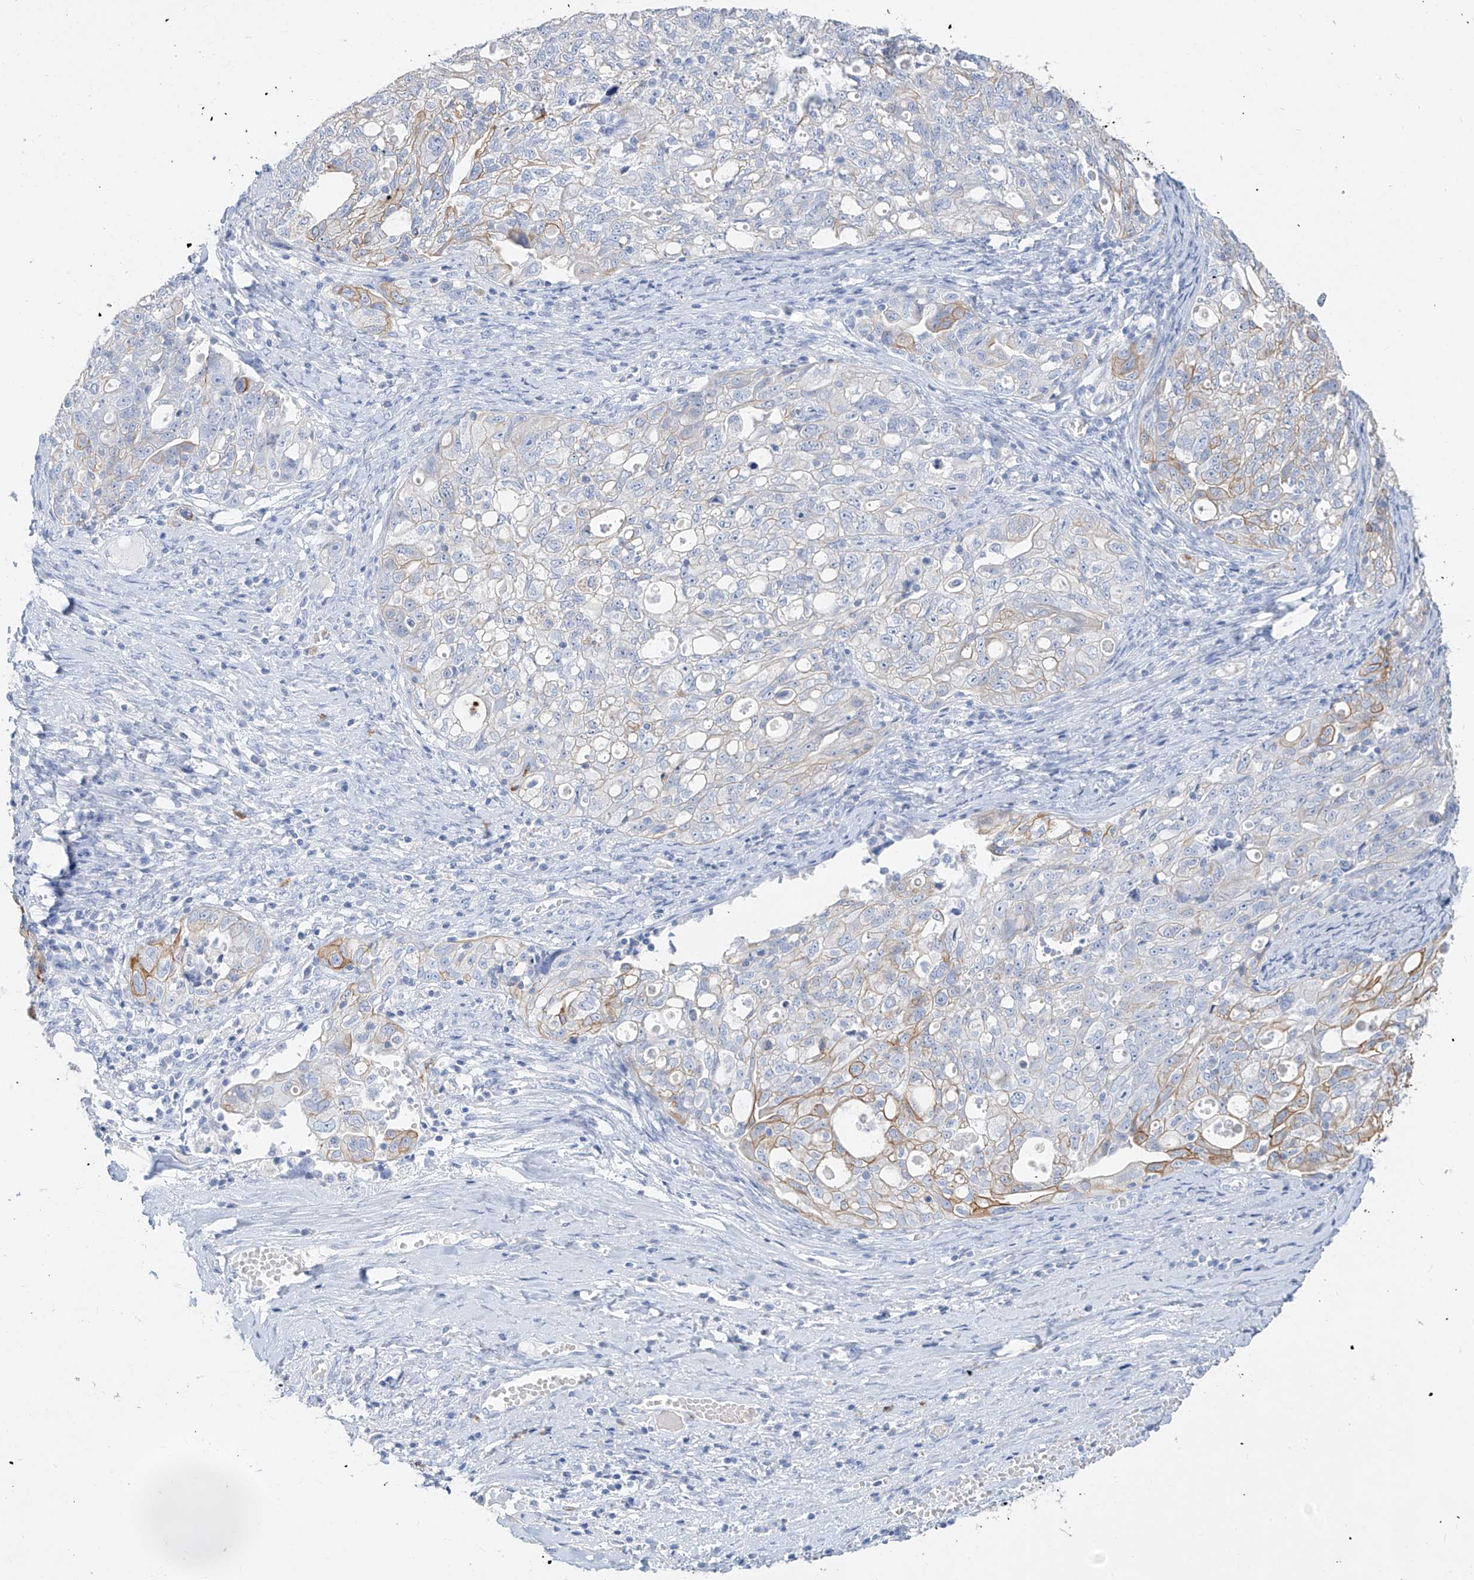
{"staining": {"intensity": "moderate", "quantity": "<25%", "location": "cytoplasmic/membranous"}, "tissue": "ovarian cancer", "cell_type": "Tumor cells", "image_type": "cancer", "snomed": [{"axis": "morphology", "description": "Carcinoma, NOS"}, {"axis": "morphology", "description": "Cystadenocarcinoma, serous, NOS"}, {"axis": "topography", "description": "Ovary"}], "caption": "Moderate cytoplasmic/membranous protein positivity is present in about <25% of tumor cells in ovarian carcinoma.", "gene": "PAFAH1B3", "patient": {"sex": "female", "age": 69}}